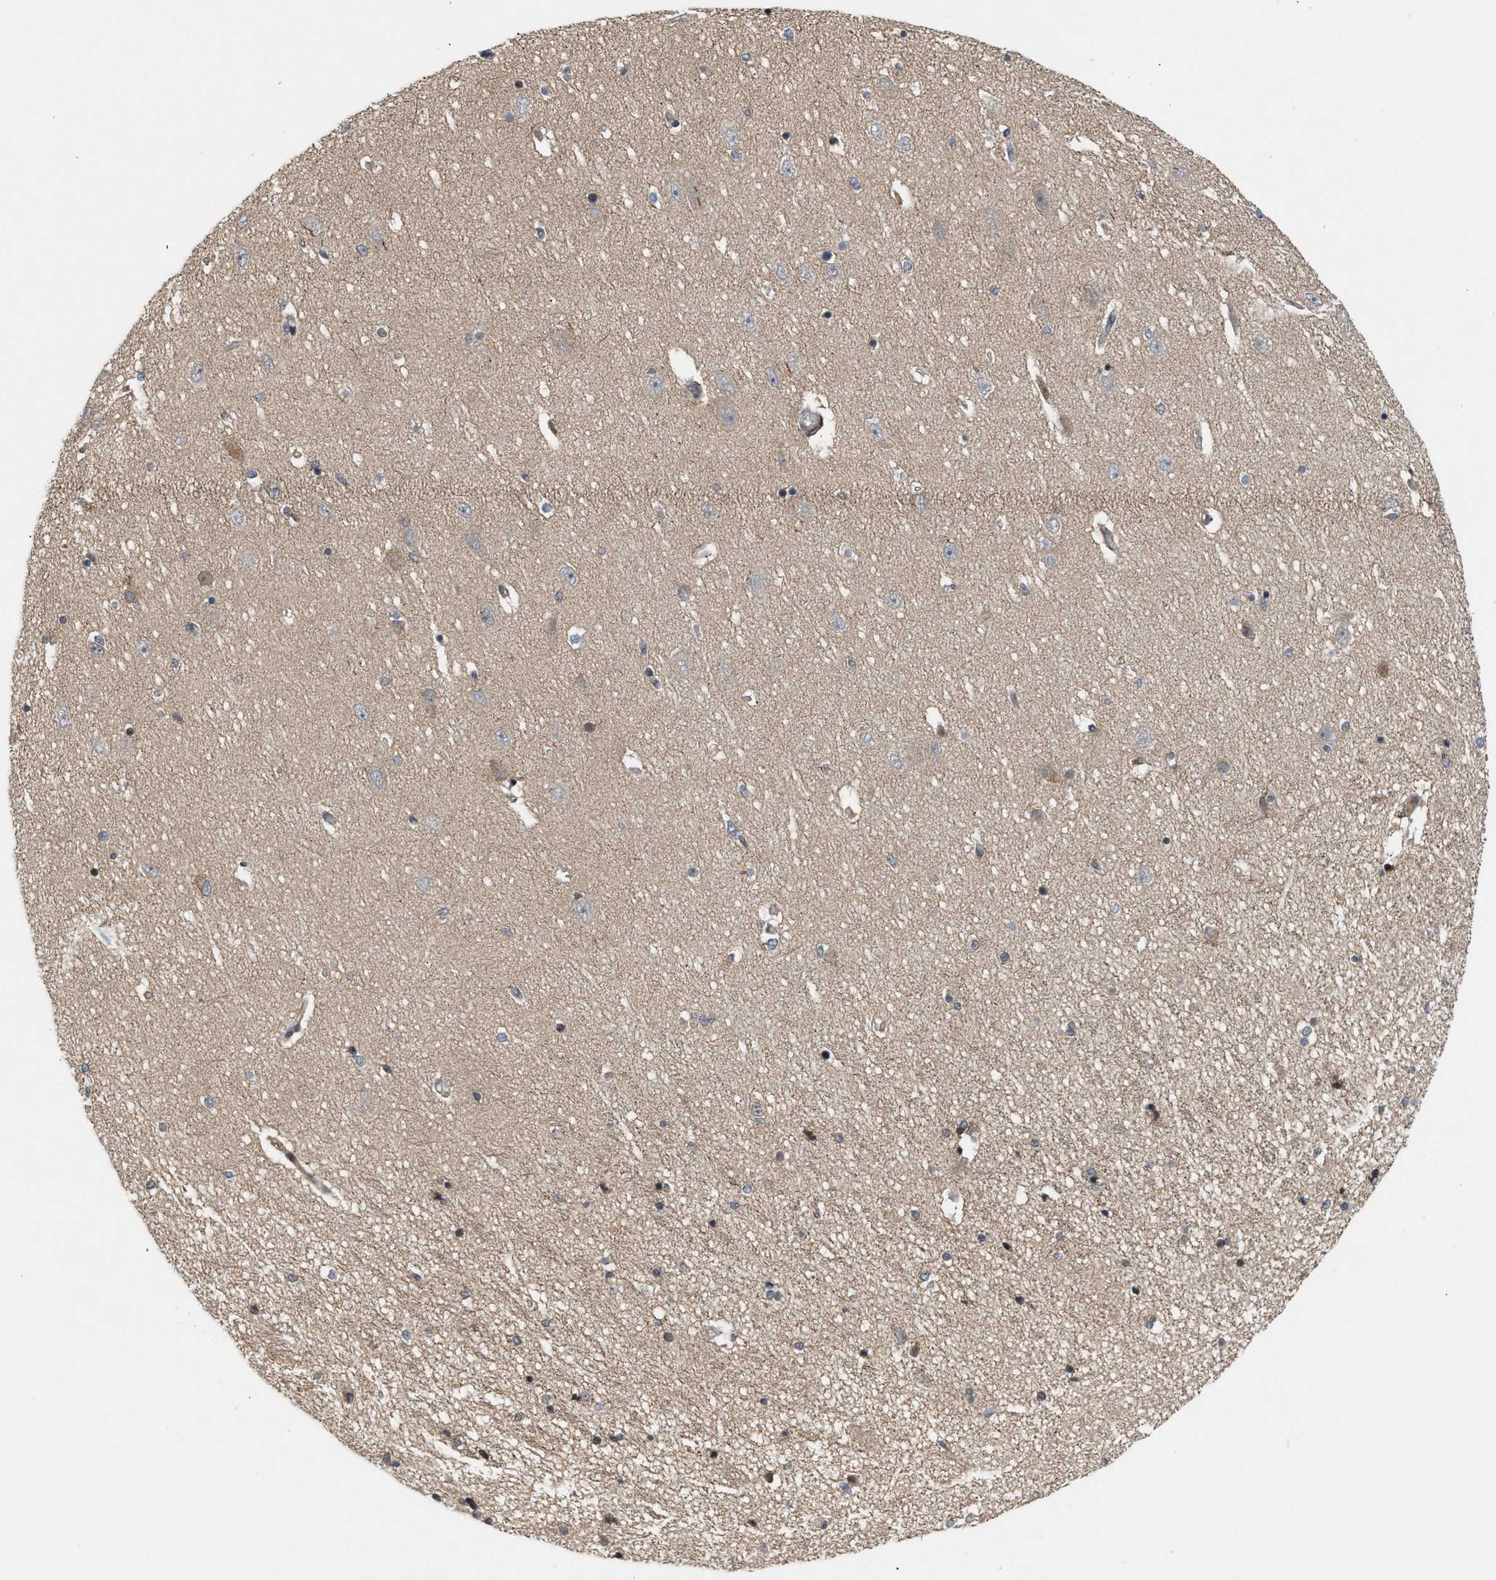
{"staining": {"intensity": "moderate", "quantity": "<25%", "location": "cytoplasmic/membranous,nuclear"}, "tissue": "hippocampus", "cell_type": "Glial cells", "image_type": "normal", "snomed": [{"axis": "morphology", "description": "Normal tissue, NOS"}, {"axis": "topography", "description": "Hippocampus"}], "caption": "Immunohistochemical staining of unremarkable hippocampus displays moderate cytoplasmic/membranous,nuclear protein staining in approximately <25% of glial cells.", "gene": "MFSD6", "patient": {"sex": "female", "age": 54}}